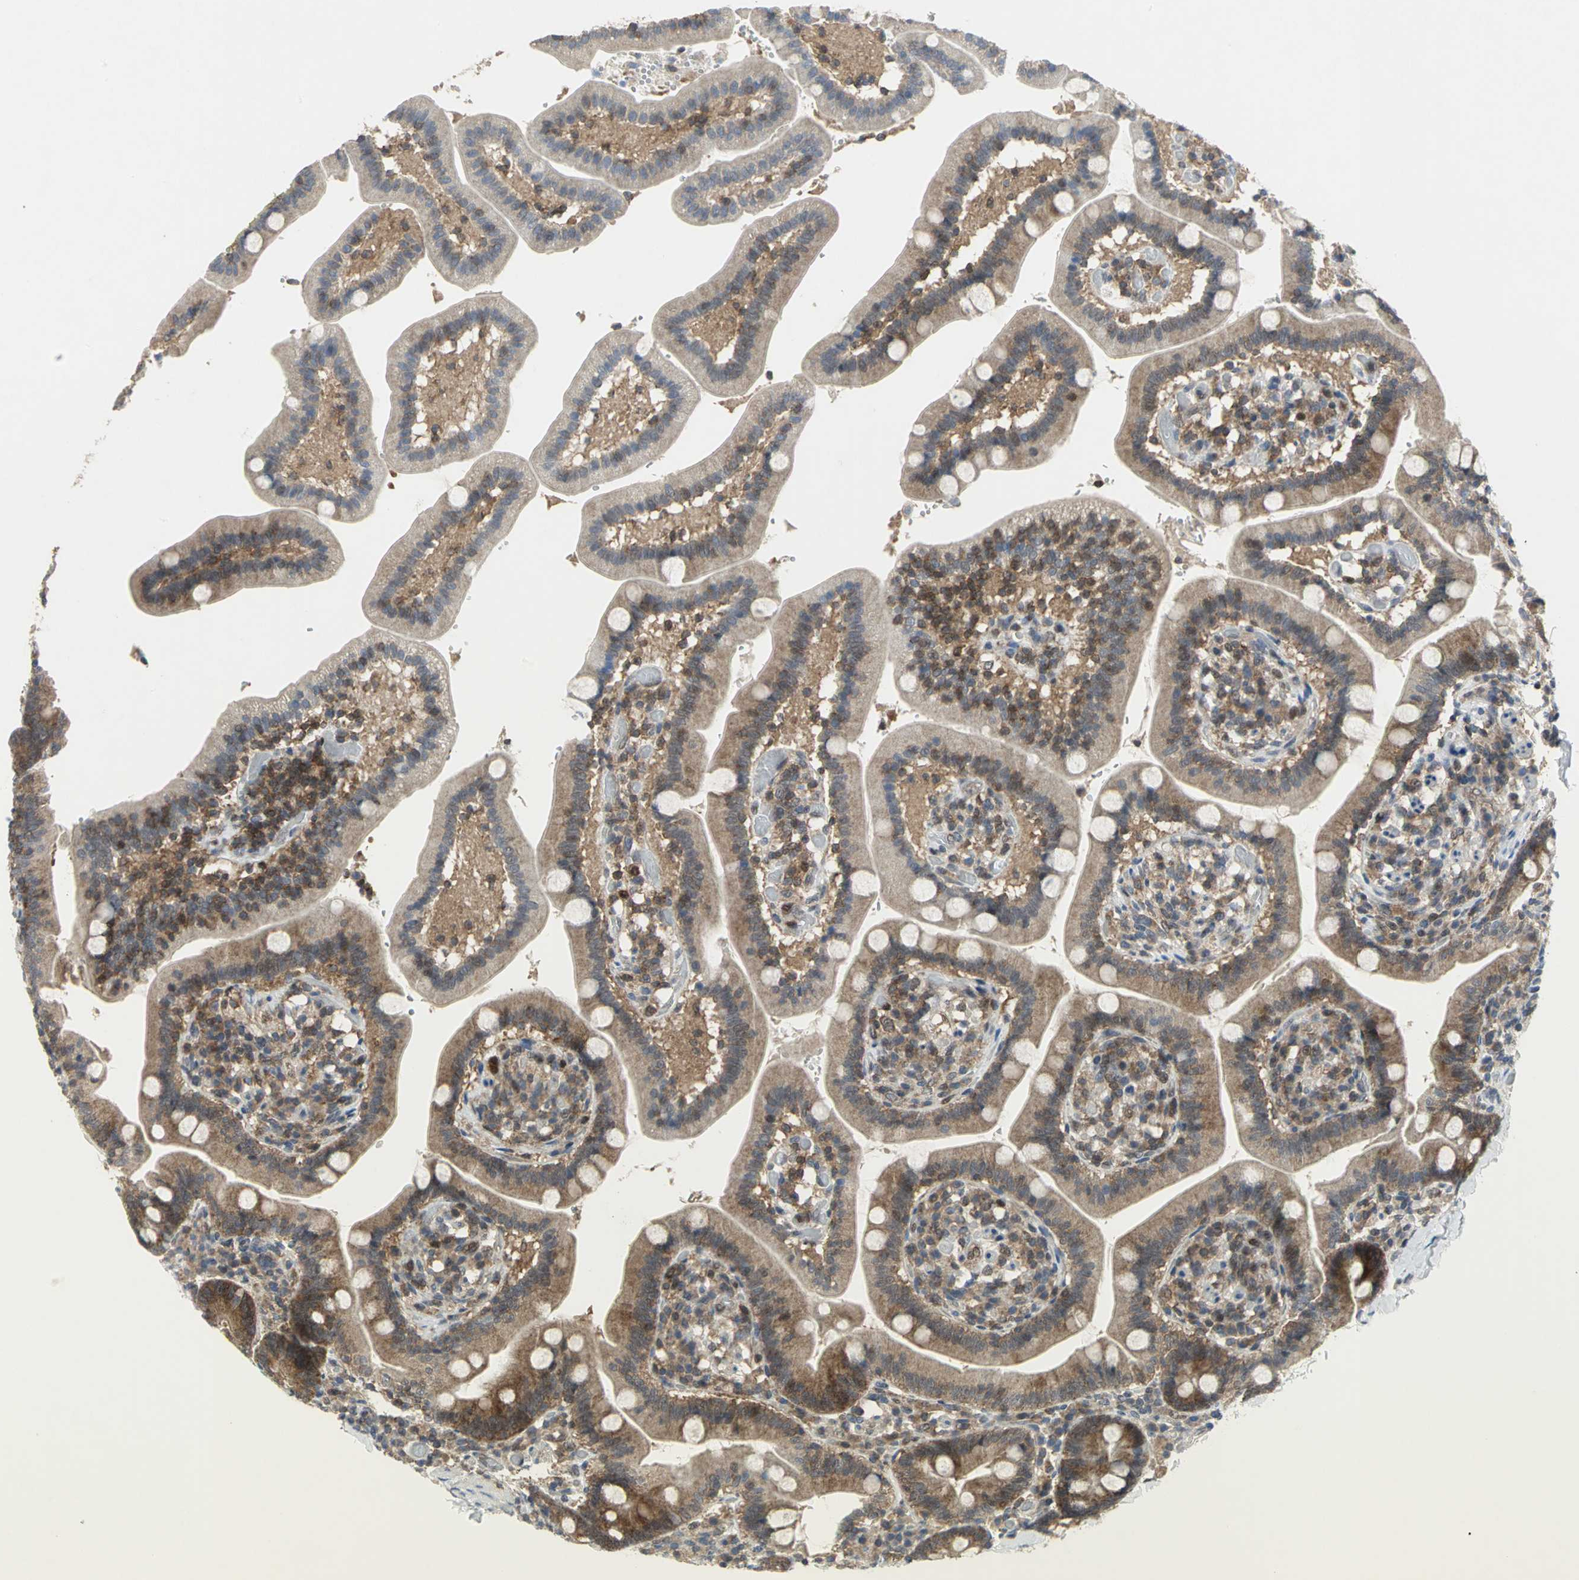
{"staining": {"intensity": "weak", "quantity": "25%-75%", "location": "cytoplasmic/membranous"}, "tissue": "duodenum", "cell_type": "Glandular cells", "image_type": "normal", "snomed": [{"axis": "morphology", "description": "Normal tissue, NOS"}, {"axis": "topography", "description": "Duodenum"}], "caption": "IHC of normal duodenum exhibits low levels of weak cytoplasmic/membranous expression in approximately 25%-75% of glandular cells.", "gene": "PPIA", "patient": {"sex": "male", "age": 66}}